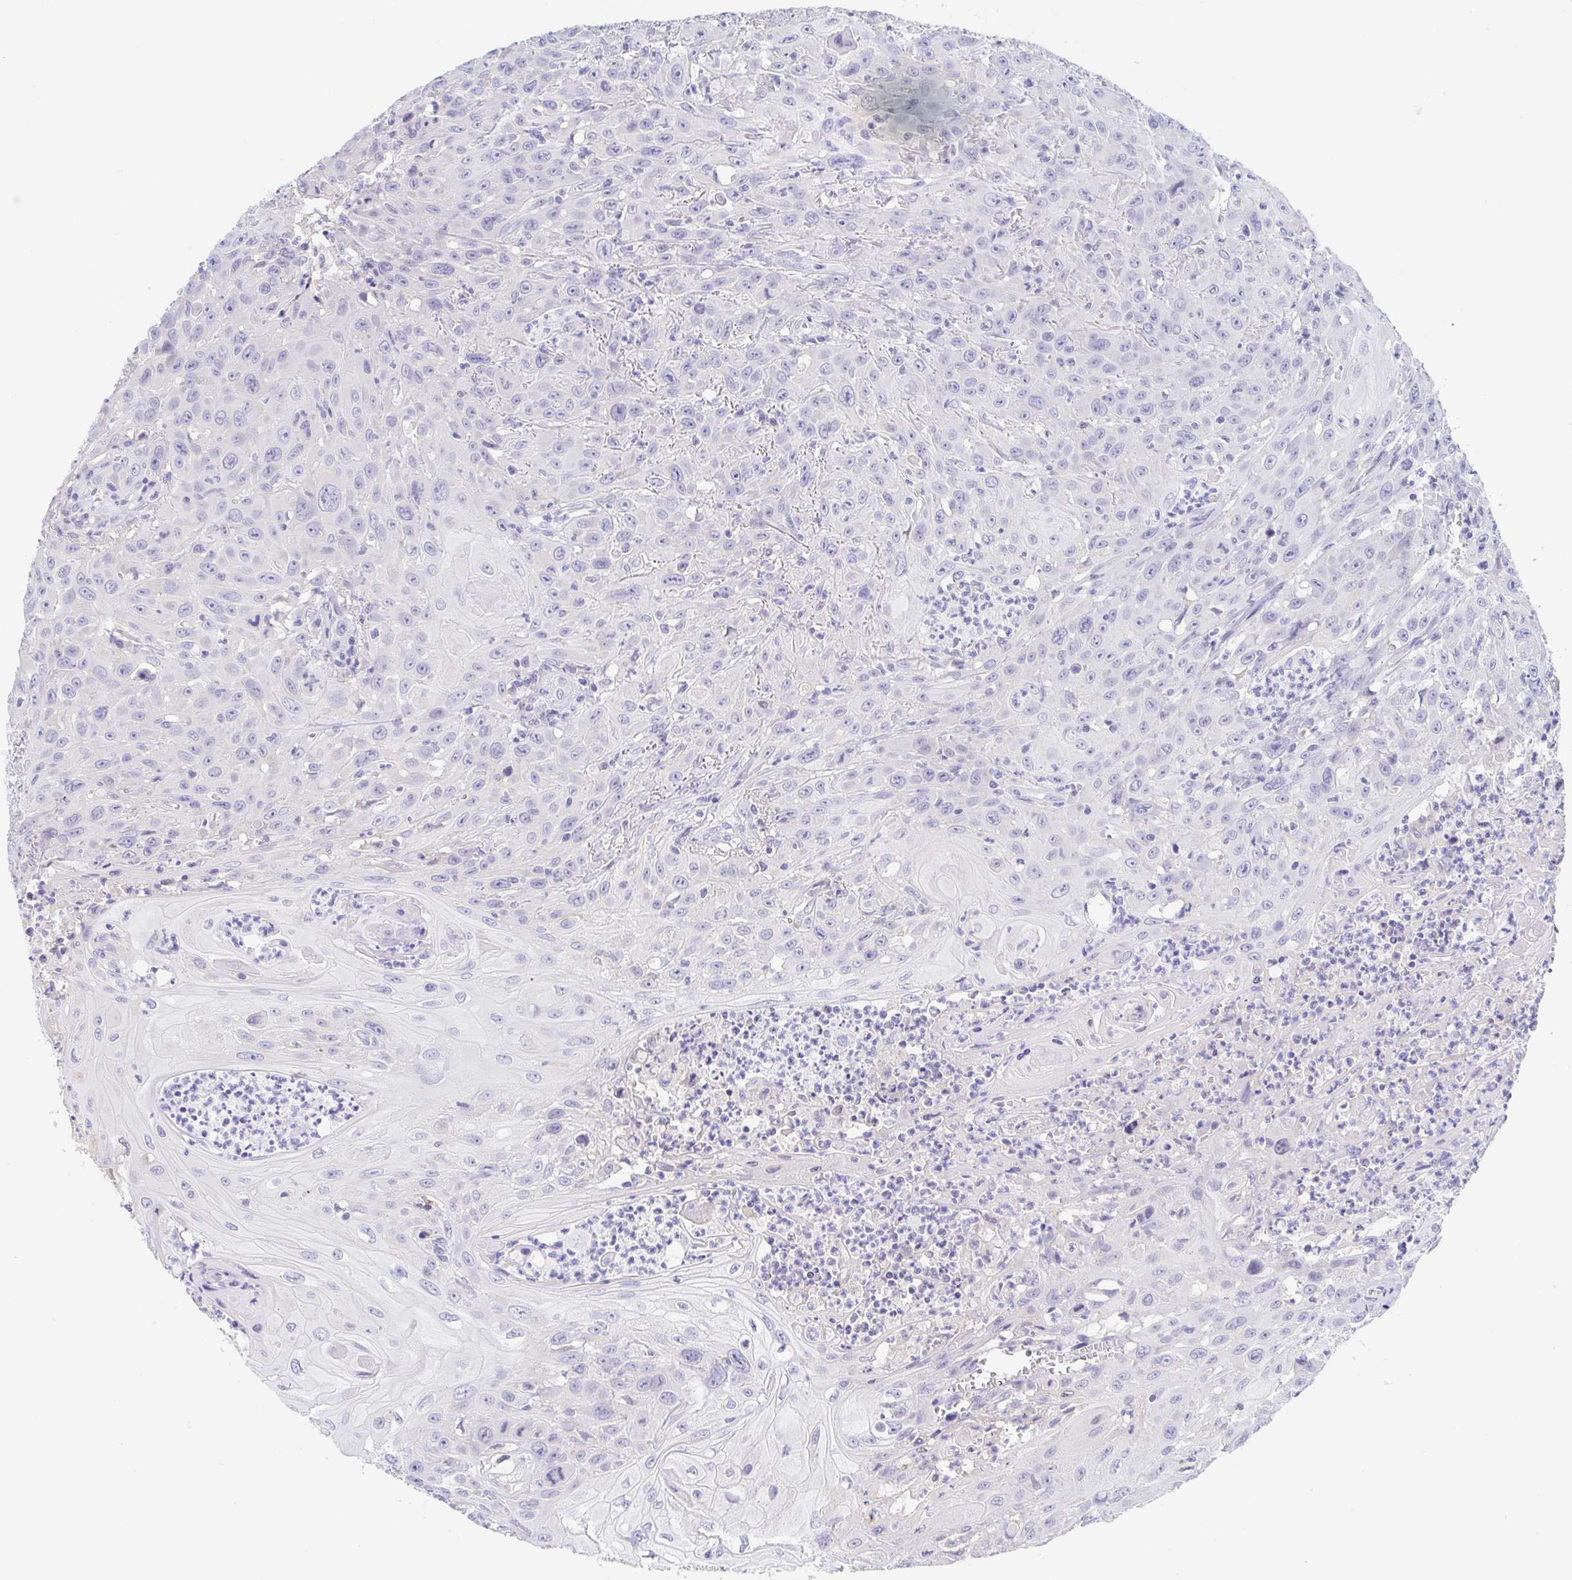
{"staining": {"intensity": "negative", "quantity": "none", "location": "none"}, "tissue": "head and neck cancer", "cell_type": "Tumor cells", "image_type": "cancer", "snomed": [{"axis": "morphology", "description": "Squamous cell carcinoma, NOS"}, {"axis": "topography", "description": "Skin"}, {"axis": "topography", "description": "Head-Neck"}], "caption": "The immunohistochemistry (IHC) micrograph has no significant staining in tumor cells of head and neck squamous cell carcinoma tissue. Brightfield microscopy of IHC stained with DAB (brown) and hematoxylin (blue), captured at high magnification.", "gene": "TREH", "patient": {"sex": "male", "age": 80}}